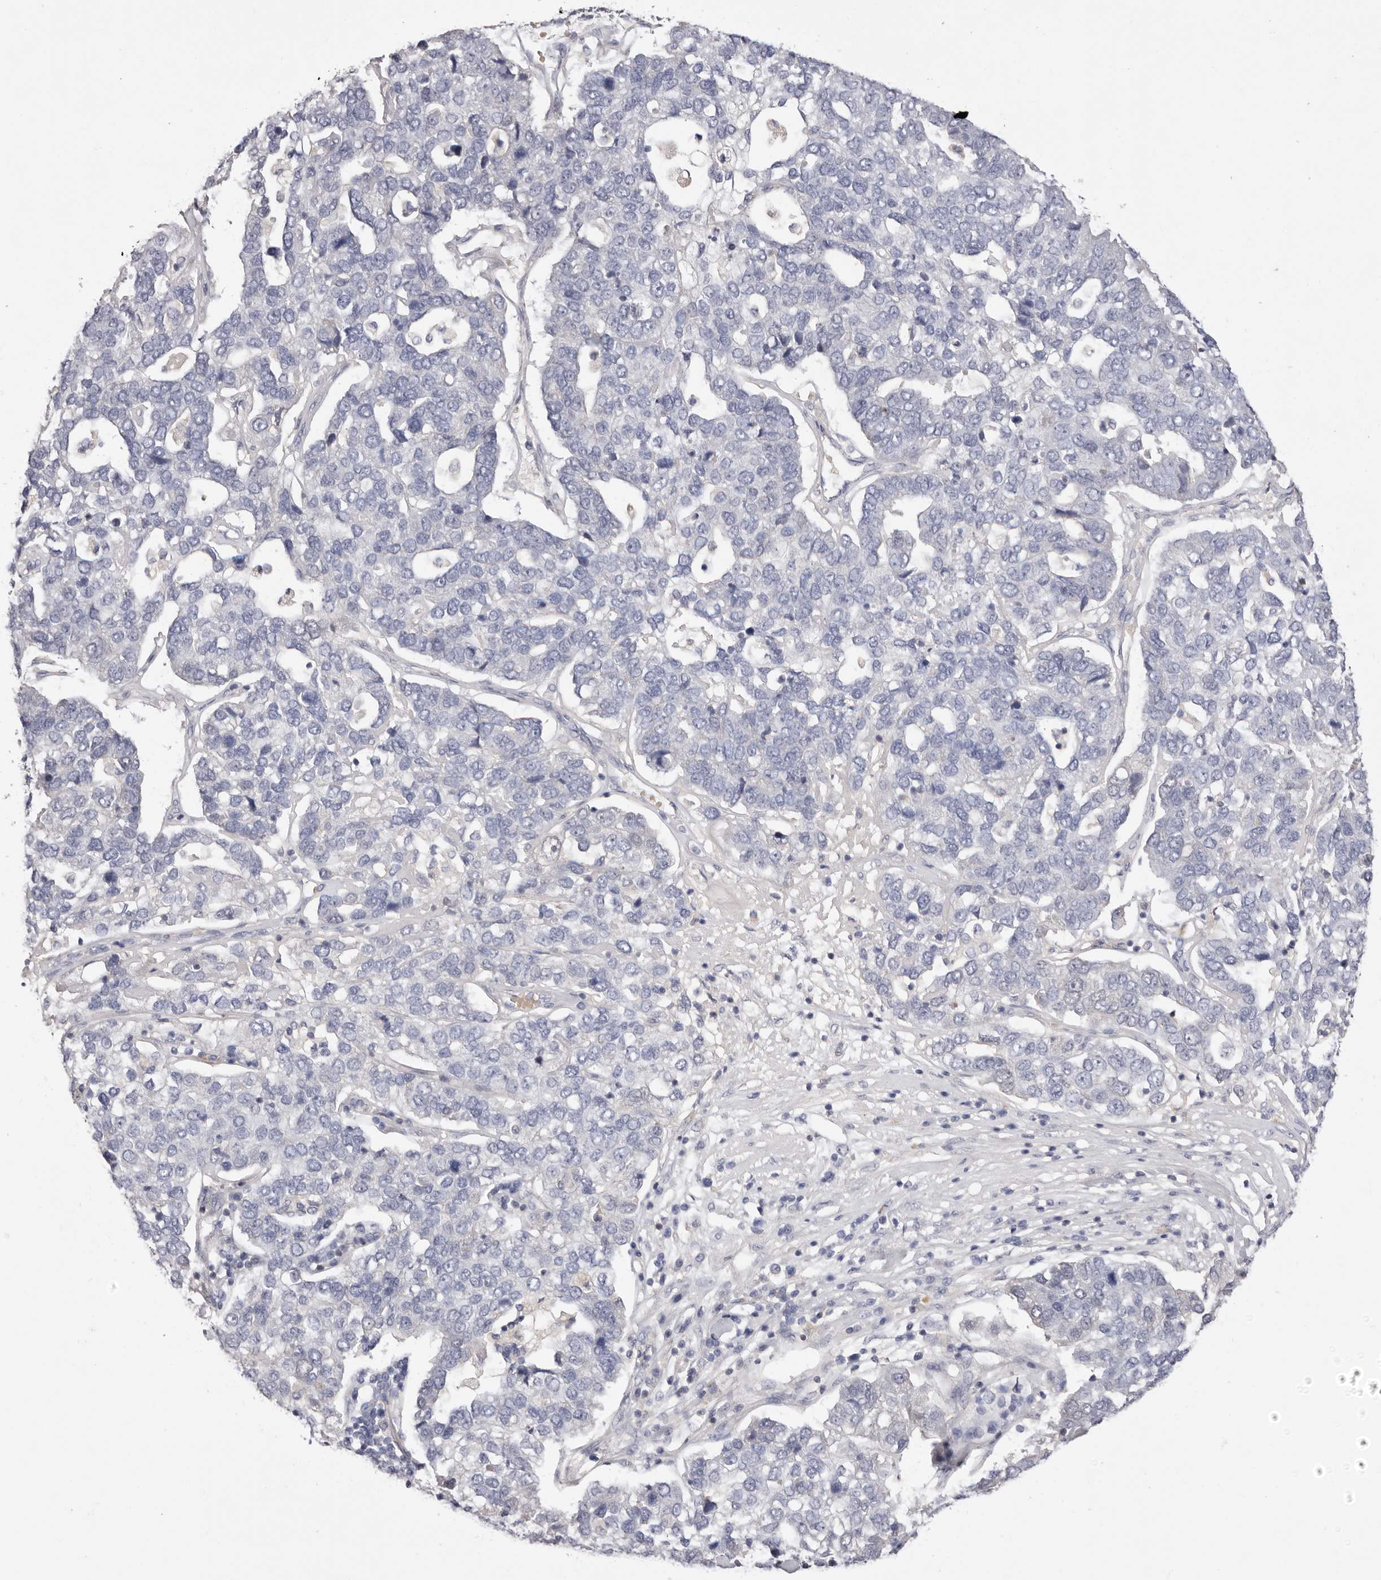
{"staining": {"intensity": "negative", "quantity": "none", "location": "none"}, "tissue": "pancreatic cancer", "cell_type": "Tumor cells", "image_type": "cancer", "snomed": [{"axis": "morphology", "description": "Adenocarcinoma, NOS"}, {"axis": "topography", "description": "Pancreas"}], "caption": "Immunohistochemistry micrograph of pancreatic adenocarcinoma stained for a protein (brown), which reveals no staining in tumor cells.", "gene": "S1PR5", "patient": {"sex": "female", "age": 61}}